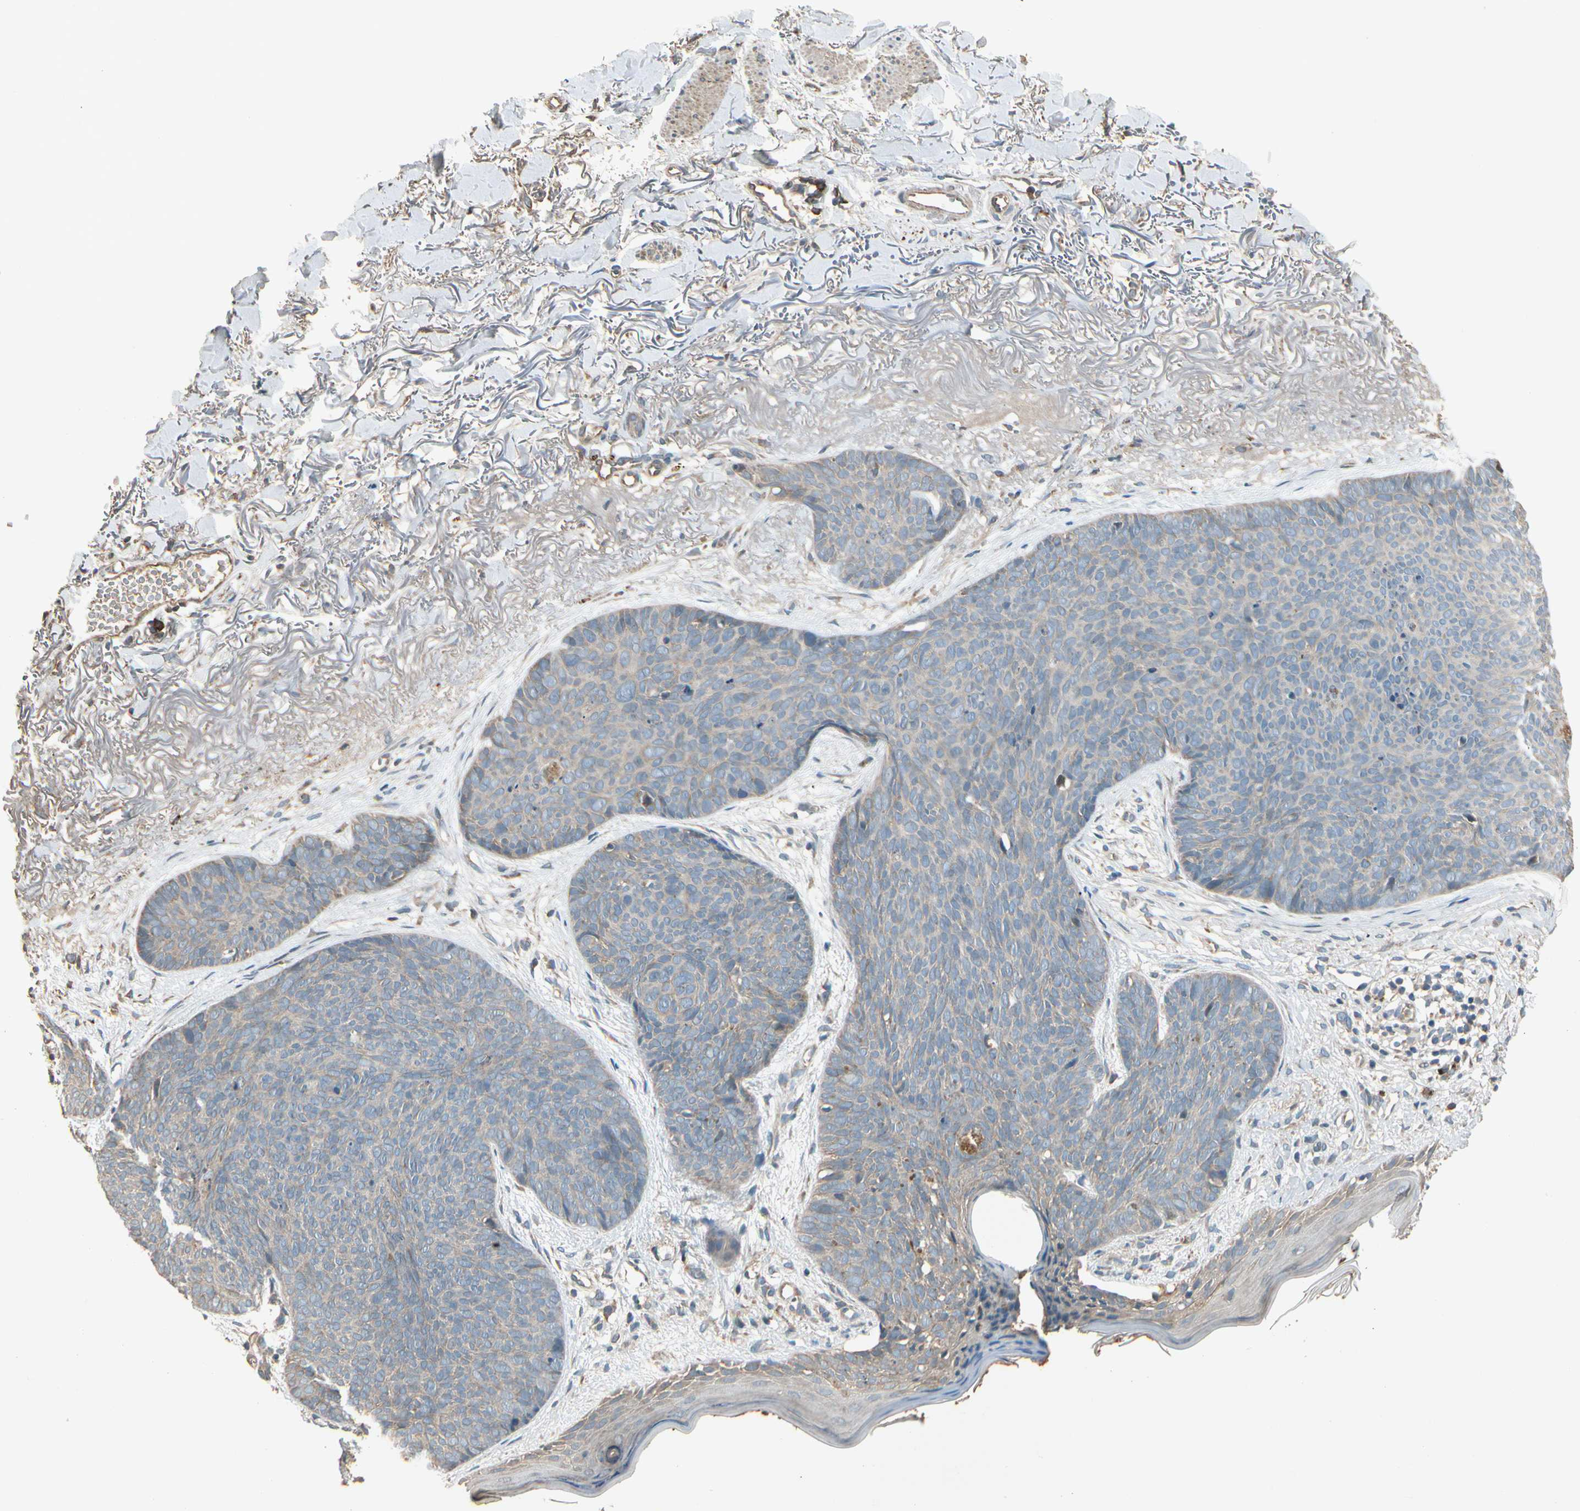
{"staining": {"intensity": "weak", "quantity": ">75%", "location": "cytoplasmic/membranous"}, "tissue": "skin cancer", "cell_type": "Tumor cells", "image_type": "cancer", "snomed": [{"axis": "morphology", "description": "Normal tissue, NOS"}, {"axis": "morphology", "description": "Basal cell carcinoma"}, {"axis": "topography", "description": "Skin"}], "caption": "Skin basal cell carcinoma was stained to show a protein in brown. There is low levels of weak cytoplasmic/membranous positivity in approximately >75% of tumor cells. (brown staining indicates protein expression, while blue staining denotes nuclei).", "gene": "TNFRSF21", "patient": {"sex": "female", "age": 70}}